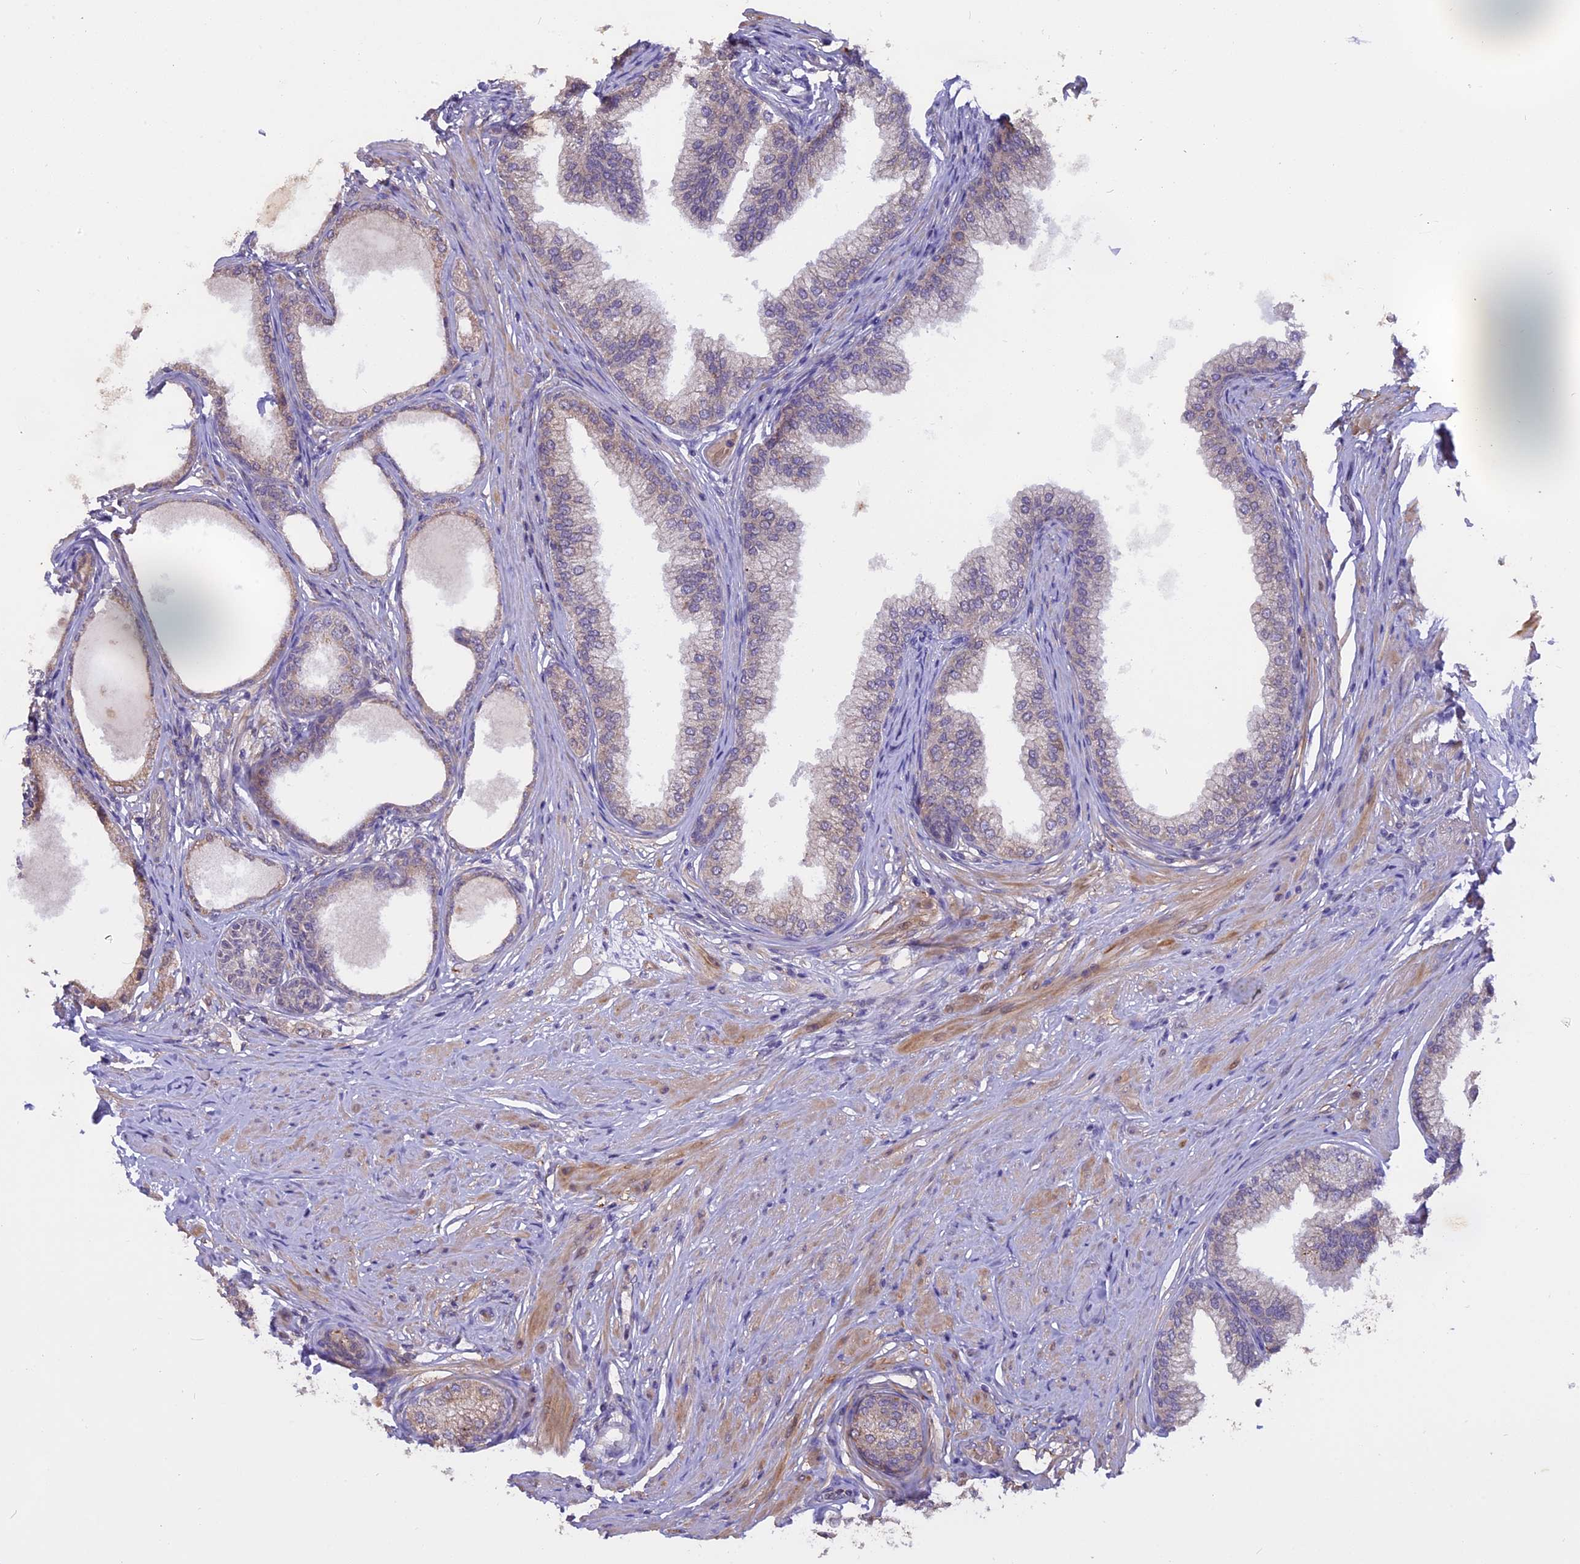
{"staining": {"intensity": "moderate", "quantity": "25%-75%", "location": "cytoplasmic/membranous"}, "tissue": "prostate", "cell_type": "Glandular cells", "image_type": "normal", "snomed": [{"axis": "morphology", "description": "Normal tissue, NOS"}, {"axis": "morphology", "description": "Urothelial carcinoma, Low grade"}, {"axis": "topography", "description": "Urinary bladder"}, {"axis": "topography", "description": "Prostate"}], "caption": "Immunohistochemical staining of unremarkable prostate shows medium levels of moderate cytoplasmic/membranous expression in approximately 25%-75% of glandular cells. Ihc stains the protein of interest in brown and the nuclei are stained blue.", "gene": "MEMO1", "patient": {"sex": "male", "age": 60}}